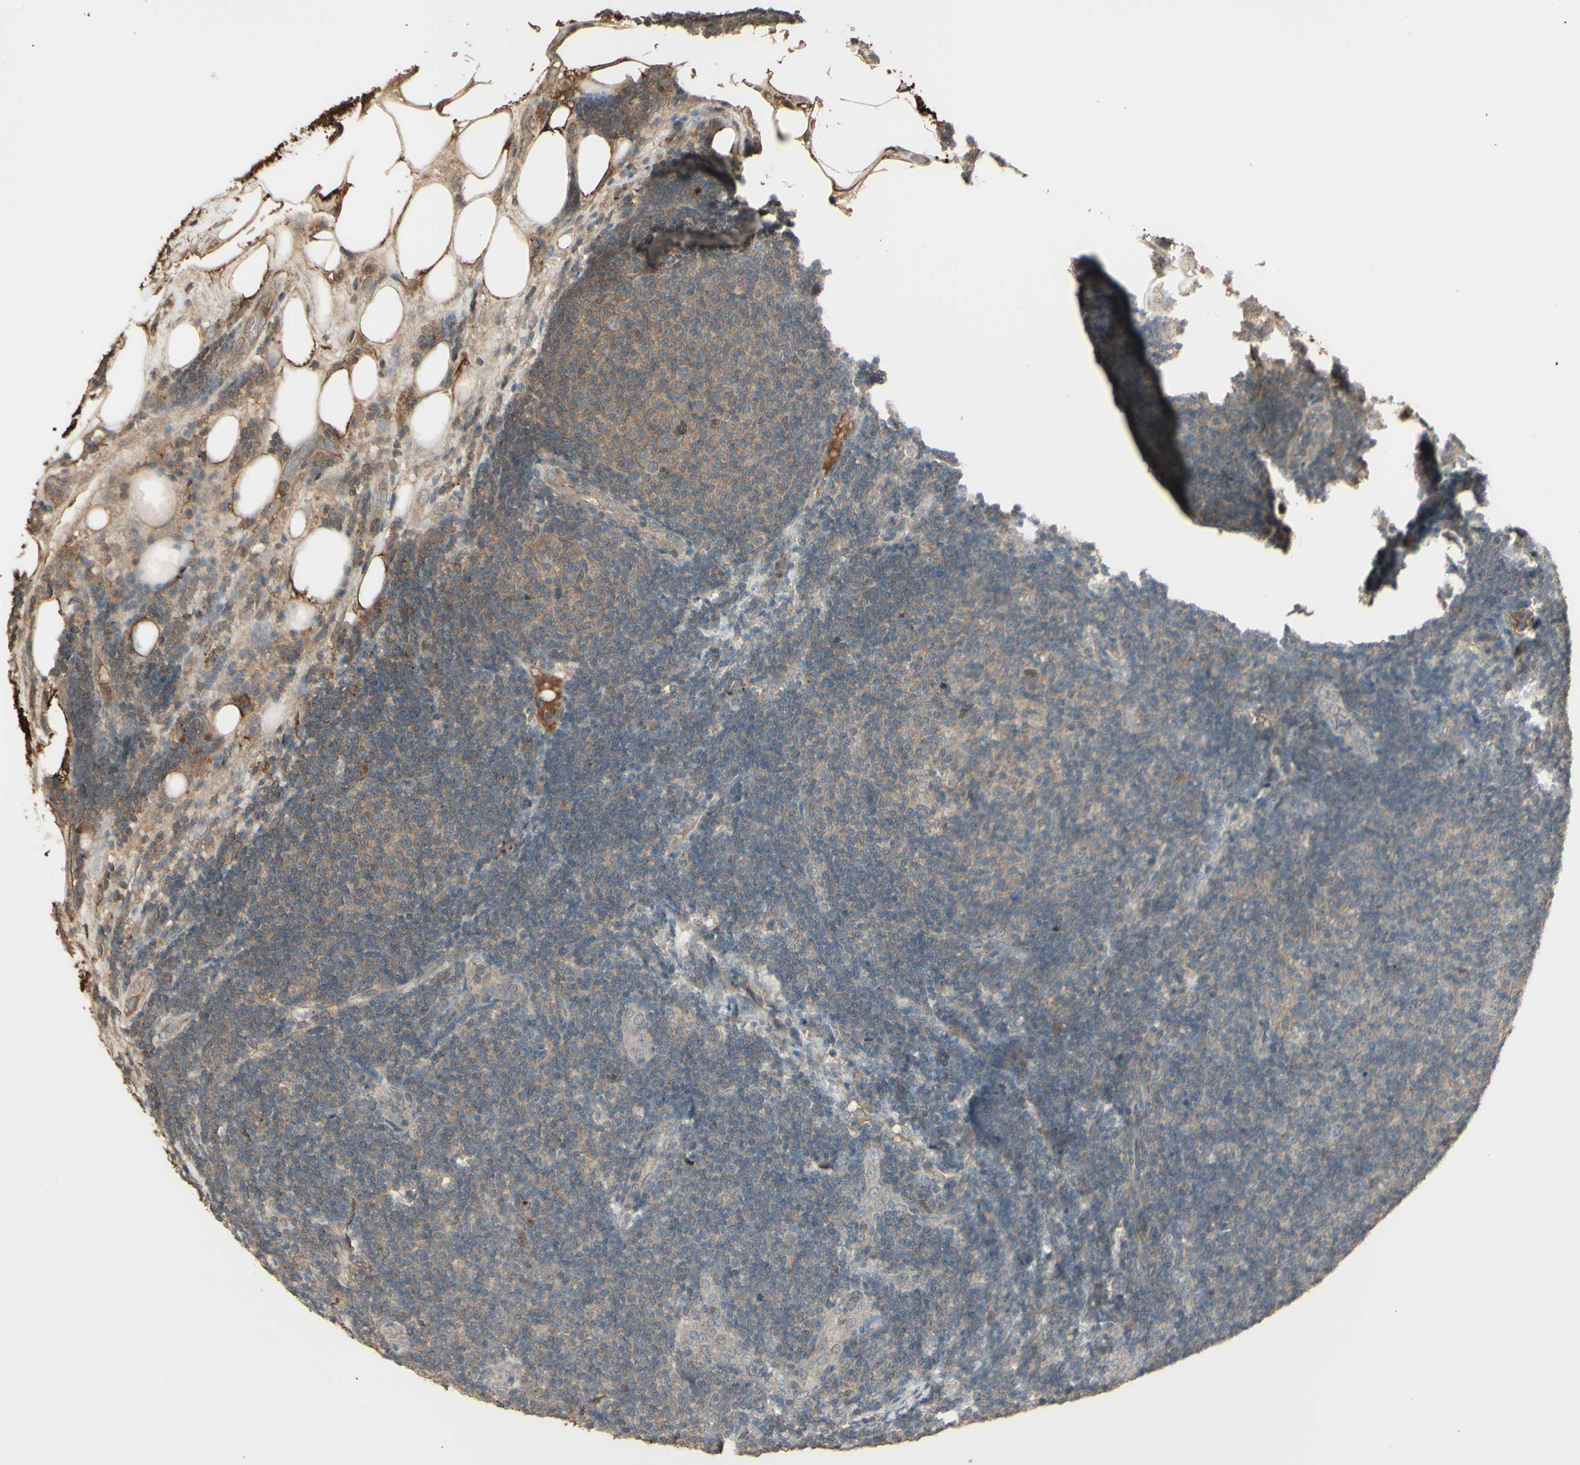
{"staining": {"intensity": "weak", "quantity": ">75%", "location": "cytoplasmic/membranous"}, "tissue": "lymphoma", "cell_type": "Tumor cells", "image_type": "cancer", "snomed": [{"axis": "morphology", "description": "Malignant lymphoma, non-Hodgkin's type, Low grade"}, {"axis": "topography", "description": "Lymph node"}], "caption": "A histopathology image of lymphoma stained for a protein reveals weak cytoplasmic/membranous brown staining in tumor cells.", "gene": "GNAS", "patient": {"sex": "male", "age": 83}}